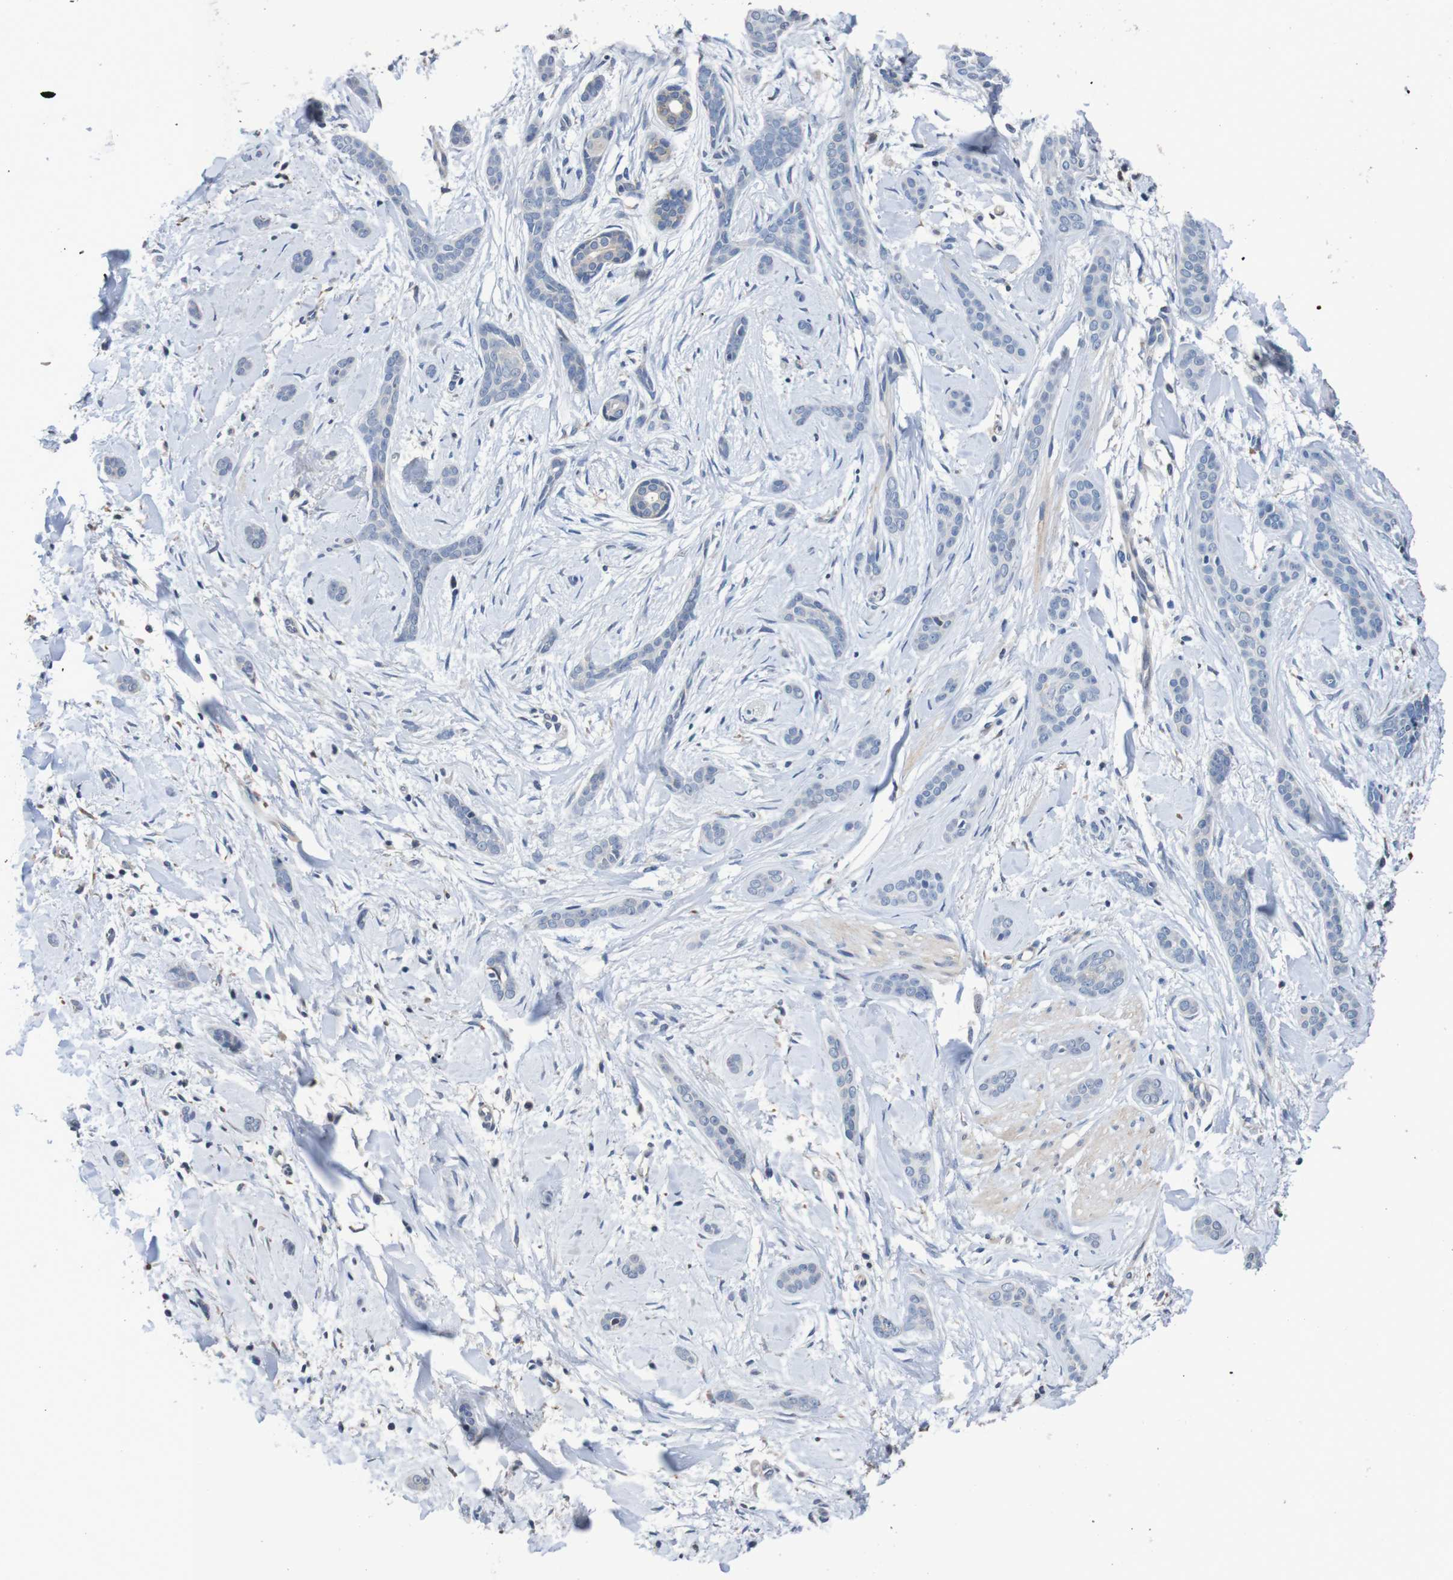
{"staining": {"intensity": "negative", "quantity": "none", "location": "none"}, "tissue": "skin cancer", "cell_type": "Tumor cells", "image_type": "cancer", "snomed": [{"axis": "morphology", "description": "Basal cell carcinoma"}, {"axis": "morphology", "description": "Adnexal tumor, benign"}, {"axis": "topography", "description": "Skin"}], "caption": "IHC micrograph of skin cancer stained for a protein (brown), which demonstrates no expression in tumor cells. (DAB (3,3'-diaminobenzidine) immunohistochemistry visualized using brightfield microscopy, high magnification).", "gene": "FIBP", "patient": {"sex": "female", "age": 42}}